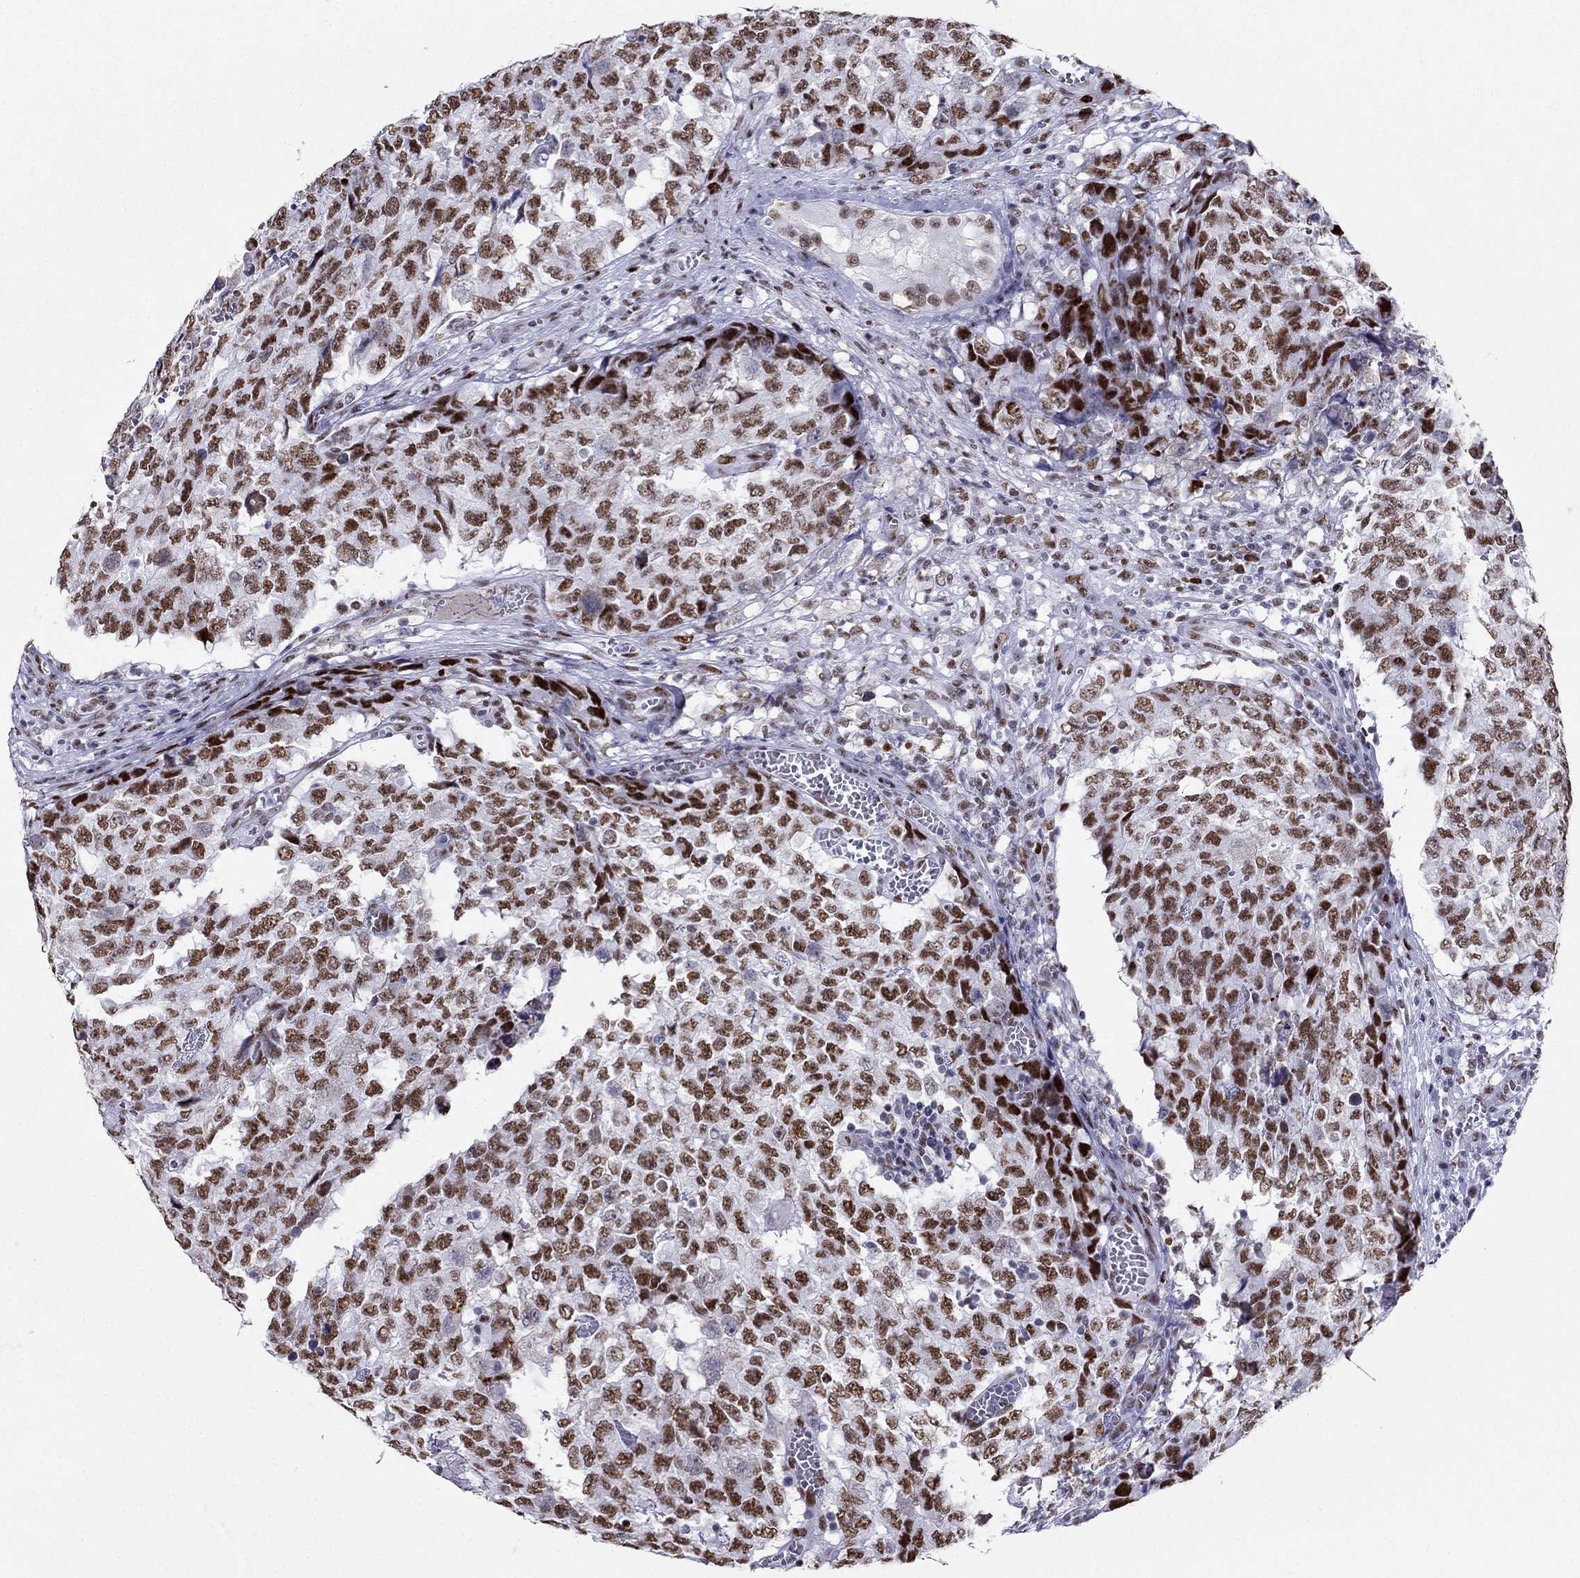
{"staining": {"intensity": "strong", "quantity": ">75%", "location": "nuclear"}, "tissue": "testis cancer", "cell_type": "Tumor cells", "image_type": "cancer", "snomed": [{"axis": "morphology", "description": "Carcinoma, Embryonal, NOS"}, {"axis": "topography", "description": "Testis"}], "caption": "Protein positivity by IHC displays strong nuclear positivity in approximately >75% of tumor cells in embryonal carcinoma (testis).", "gene": "PPM1G", "patient": {"sex": "male", "age": 23}}